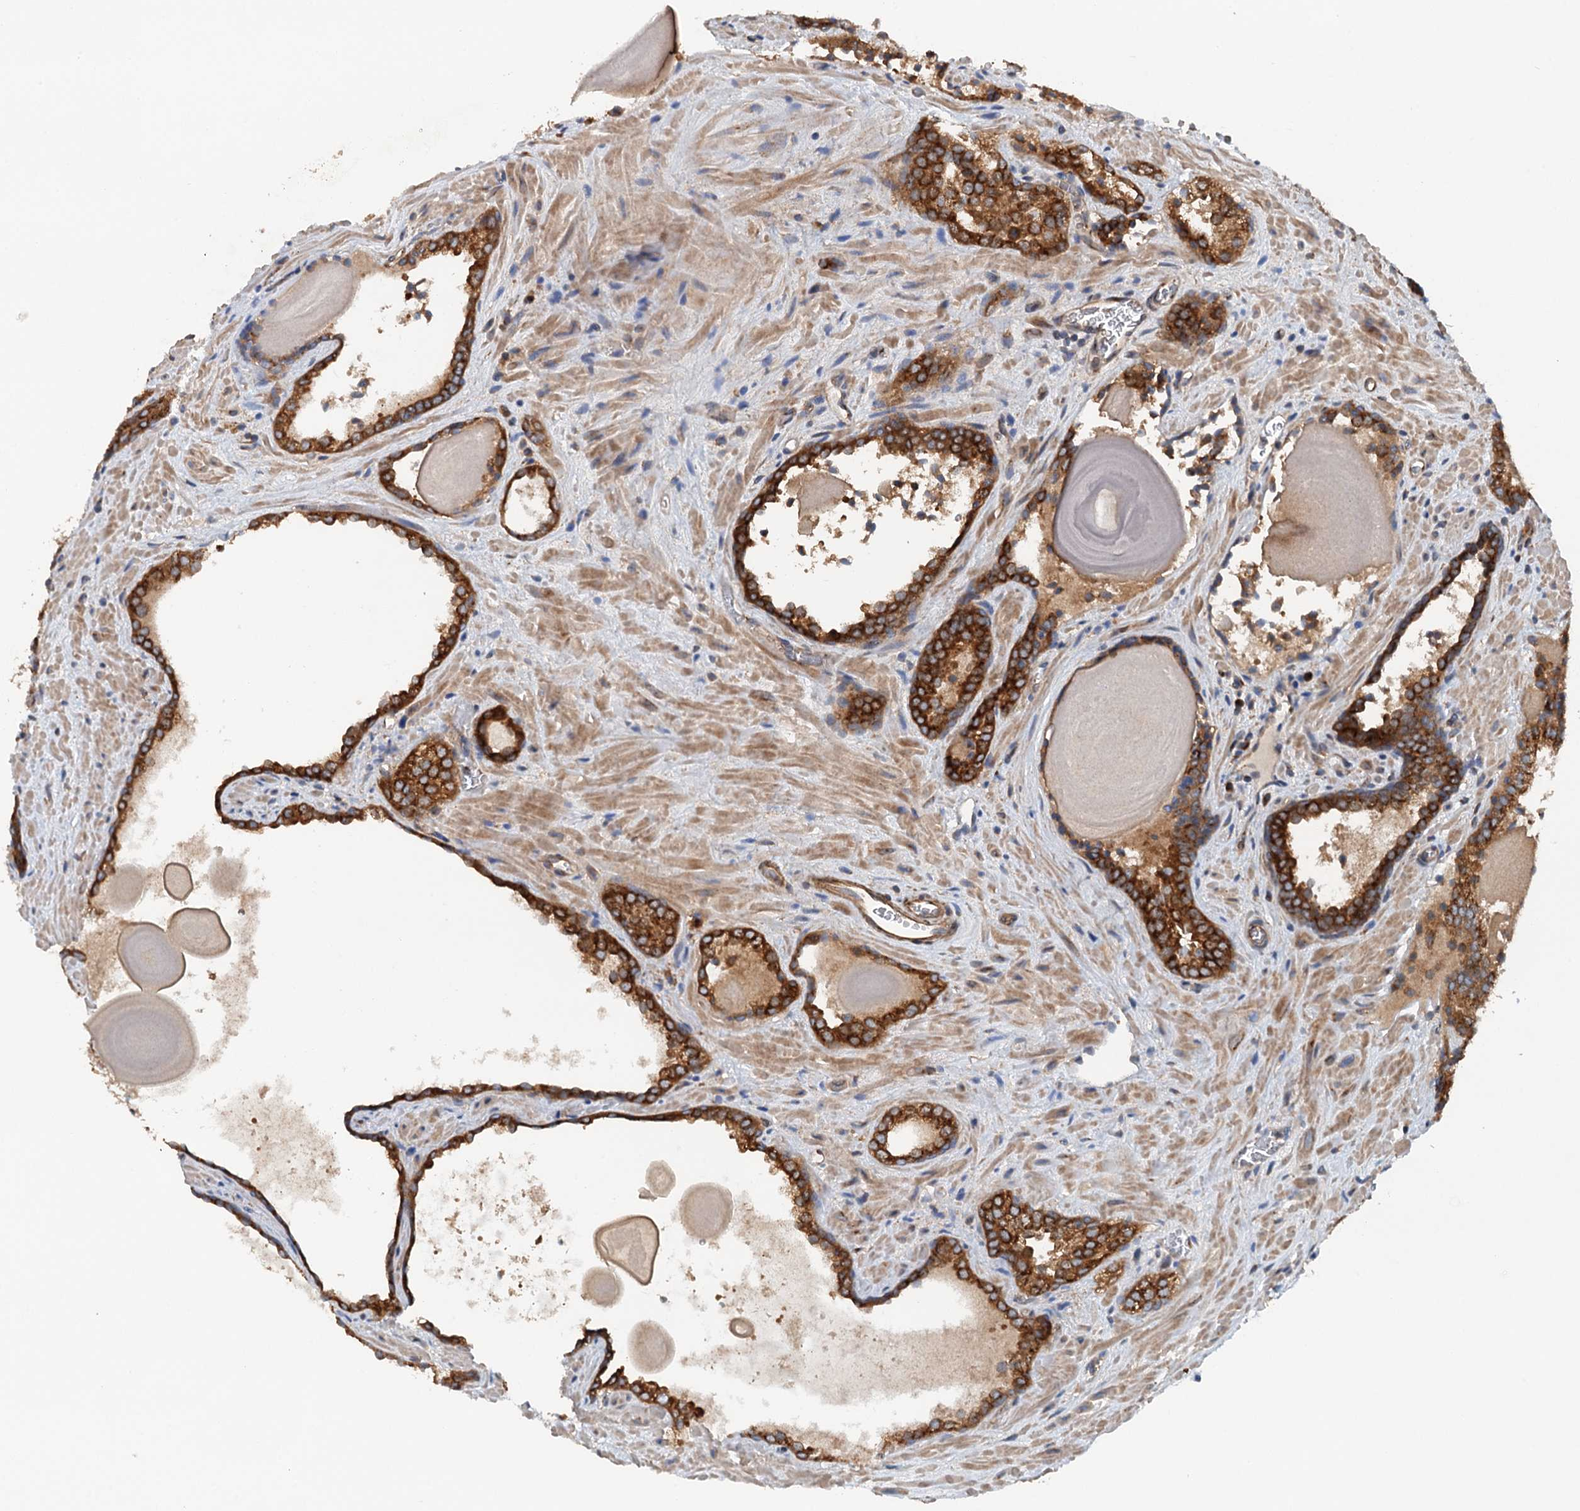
{"staining": {"intensity": "strong", "quantity": ">75%", "location": "cytoplasmic/membranous"}, "tissue": "prostate cancer", "cell_type": "Tumor cells", "image_type": "cancer", "snomed": [{"axis": "morphology", "description": "Adenocarcinoma, High grade"}, {"axis": "topography", "description": "Prostate"}], "caption": "Adenocarcinoma (high-grade) (prostate) was stained to show a protein in brown. There is high levels of strong cytoplasmic/membranous expression in approximately >75% of tumor cells. (Brightfield microscopy of DAB IHC at high magnification).", "gene": "COG3", "patient": {"sex": "male", "age": 66}}